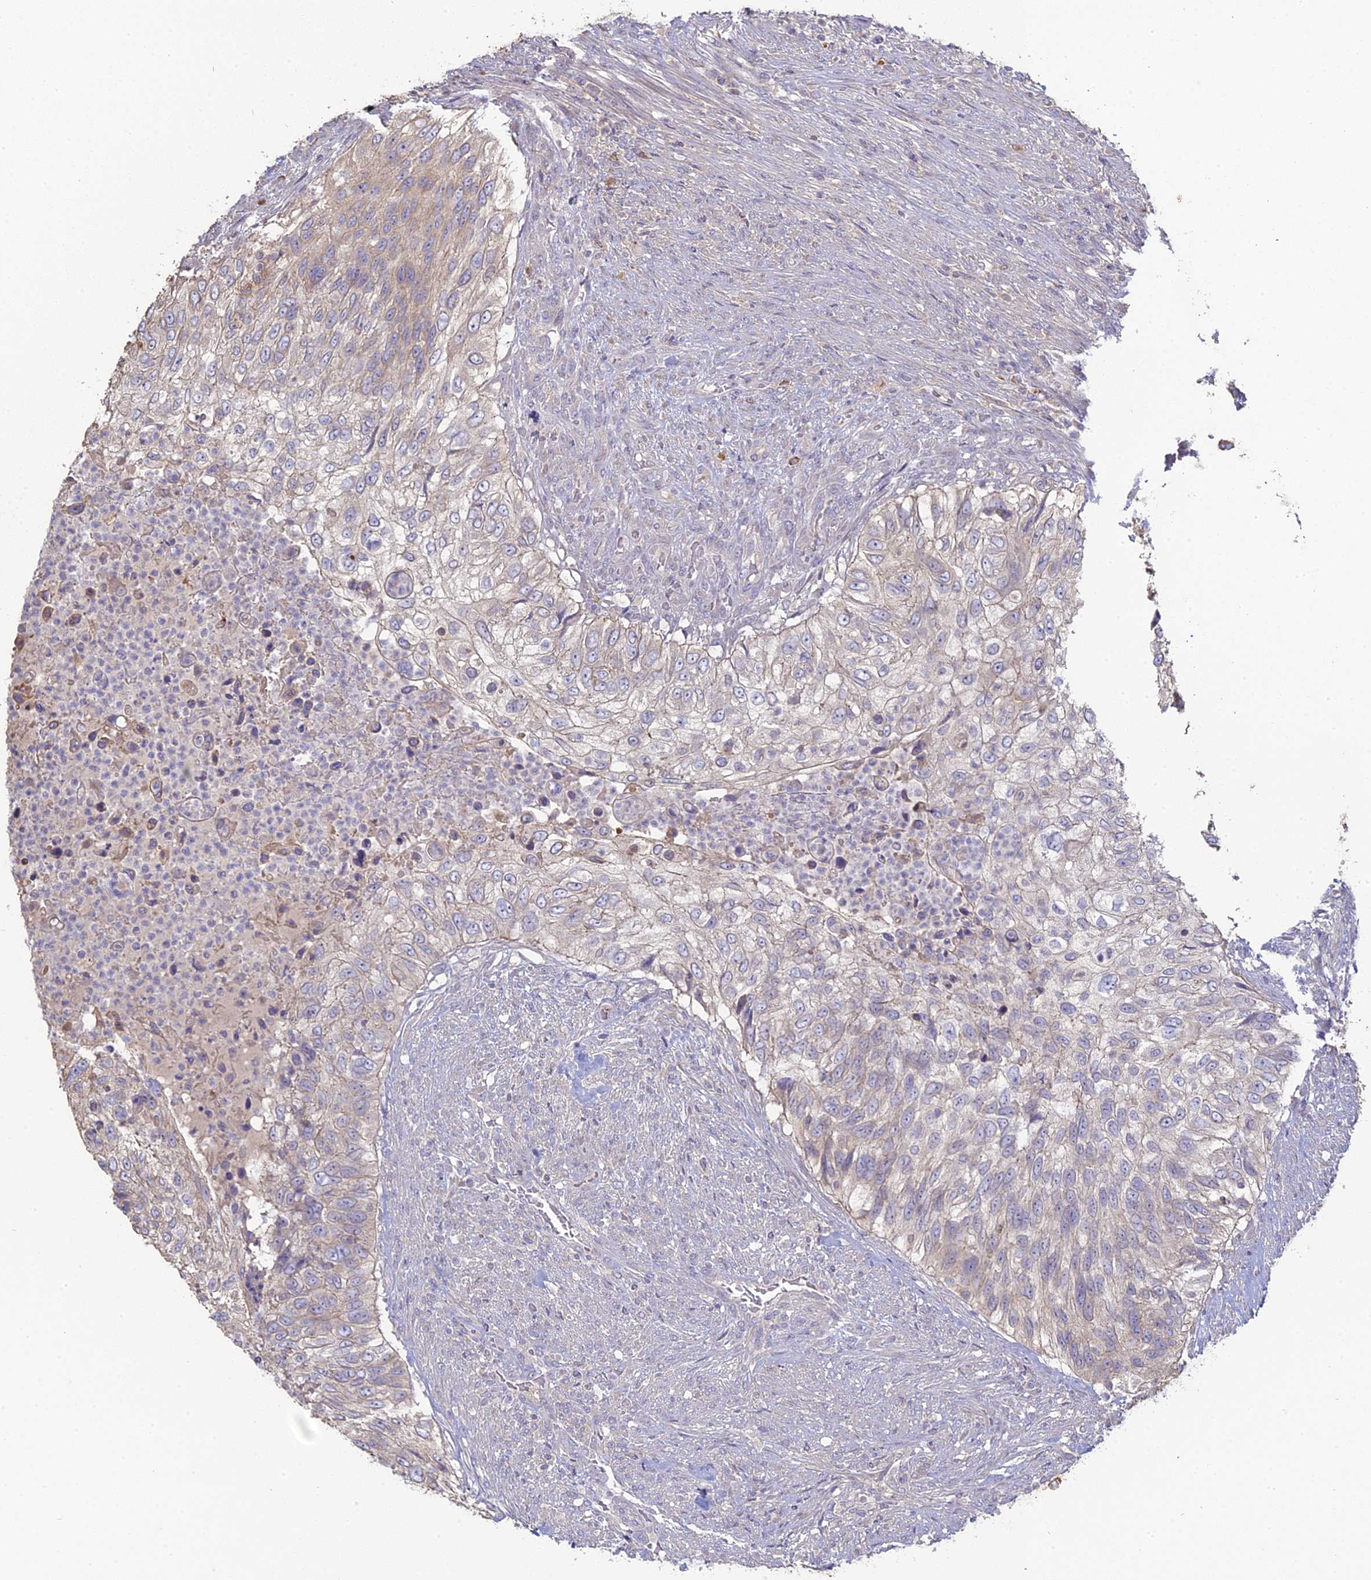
{"staining": {"intensity": "weak", "quantity": "25%-75%", "location": "cytoplasmic/membranous"}, "tissue": "urothelial cancer", "cell_type": "Tumor cells", "image_type": "cancer", "snomed": [{"axis": "morphology", "description": "Urothelial carcinoma, High grade"}, {"axis": "topography", "description": "Urinary bladder"}], "caption": "Protein expression analysis of human urothelial carcinoma (high-grade) reveals weak cytoplasmic/membranous expression in about 25%-75% of tumor cells.", "gene": "SFT2D2", "patient": {"sex": "female", "age": 60}}